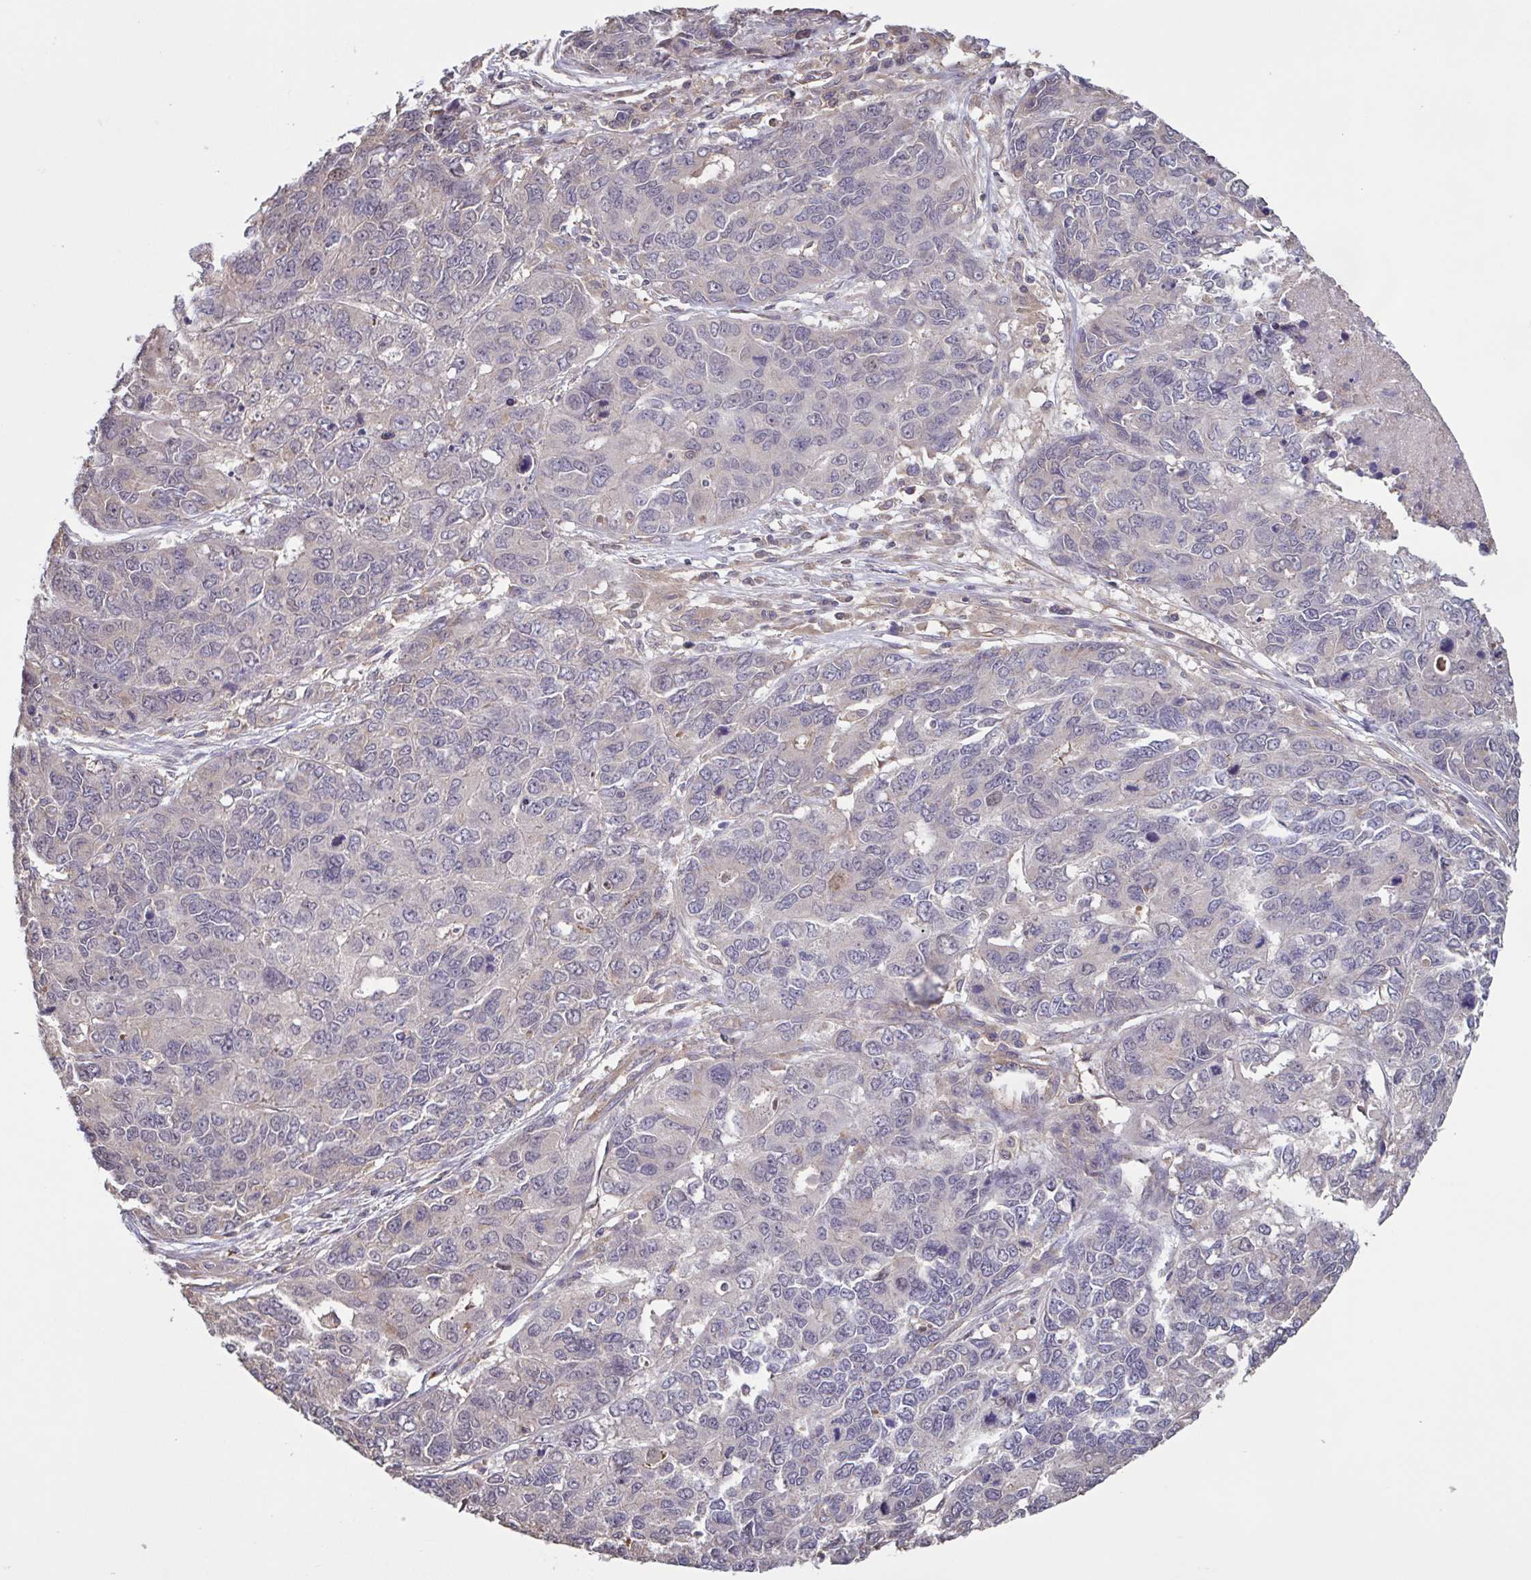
{"staining": {"intensity": "negative", "quantity": "none", "location": "none"}, "tissue": "endometrial cancer", "cell_type": "Tumor cells", "image_type": "cancer", "snomed": [{"axis": "morphology", "description": "Adenocarcinoma, NOS"}, {"axis": "topography", "description": "Uterus"}], "caption": "Tumor cells show no significant protein positivity in adenocarcinoma (endometrial).", "gene": "ZNF200", "patient": {"sex": "female", "age": 79}}